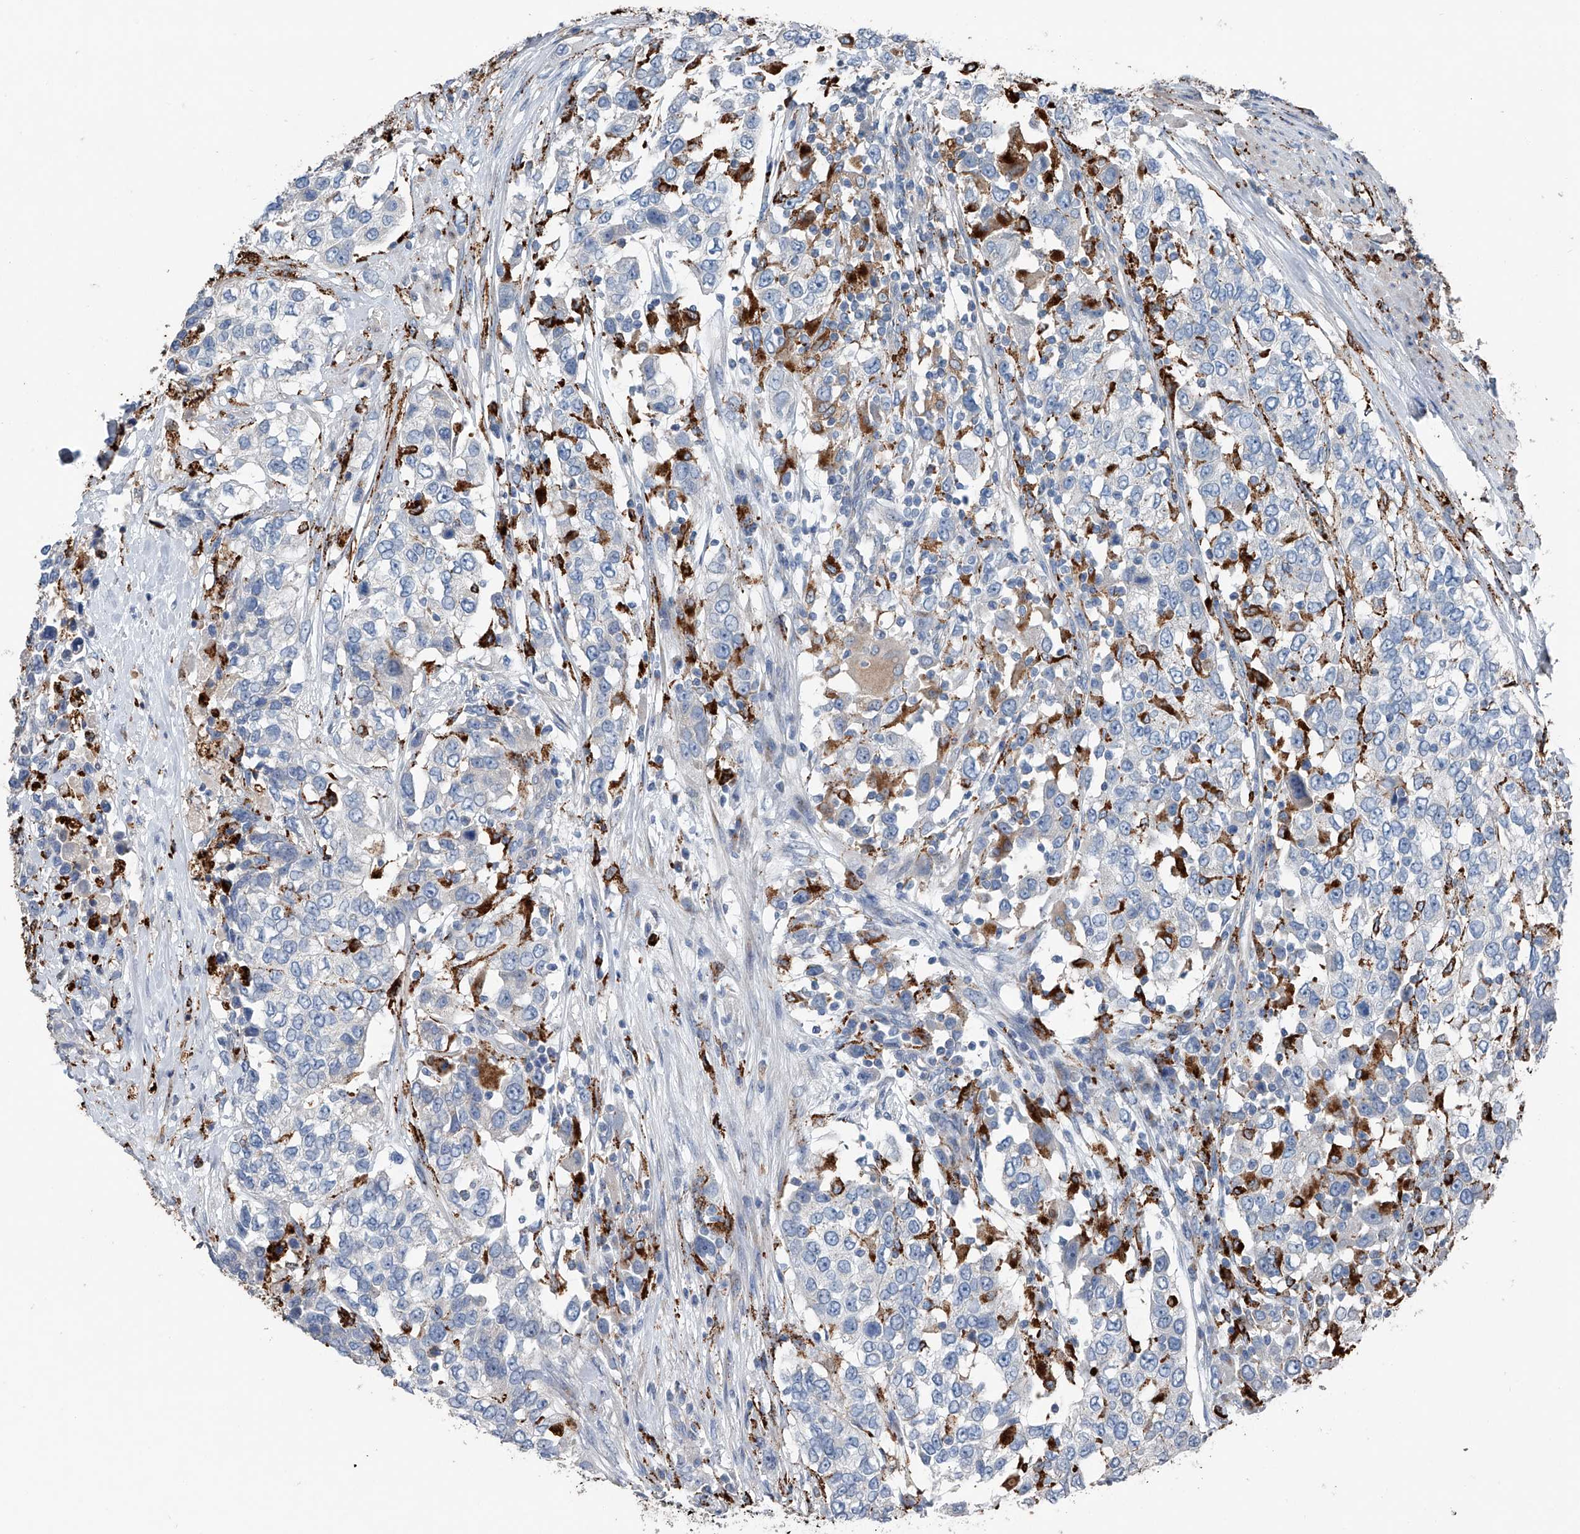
{"staining": {"intensity": "negative", "quantity": "none", "location": "none"}, "tissue": "urothelial cancer", "cell_type": "Tumor cells", "image_type": "cancer", "snomed": [{"axis": "morphology", "description": "Urothelial carcinoma, High grade"}, {"axis": "topography", "description": "Urinary bladder"}], "caption": "Urothelial carcinoma (high-grade) stained for a protein using IHC displays no positivity tumor cells.", "gene": "ZNF772", "patient": {"sex": "female", "age": 80}}